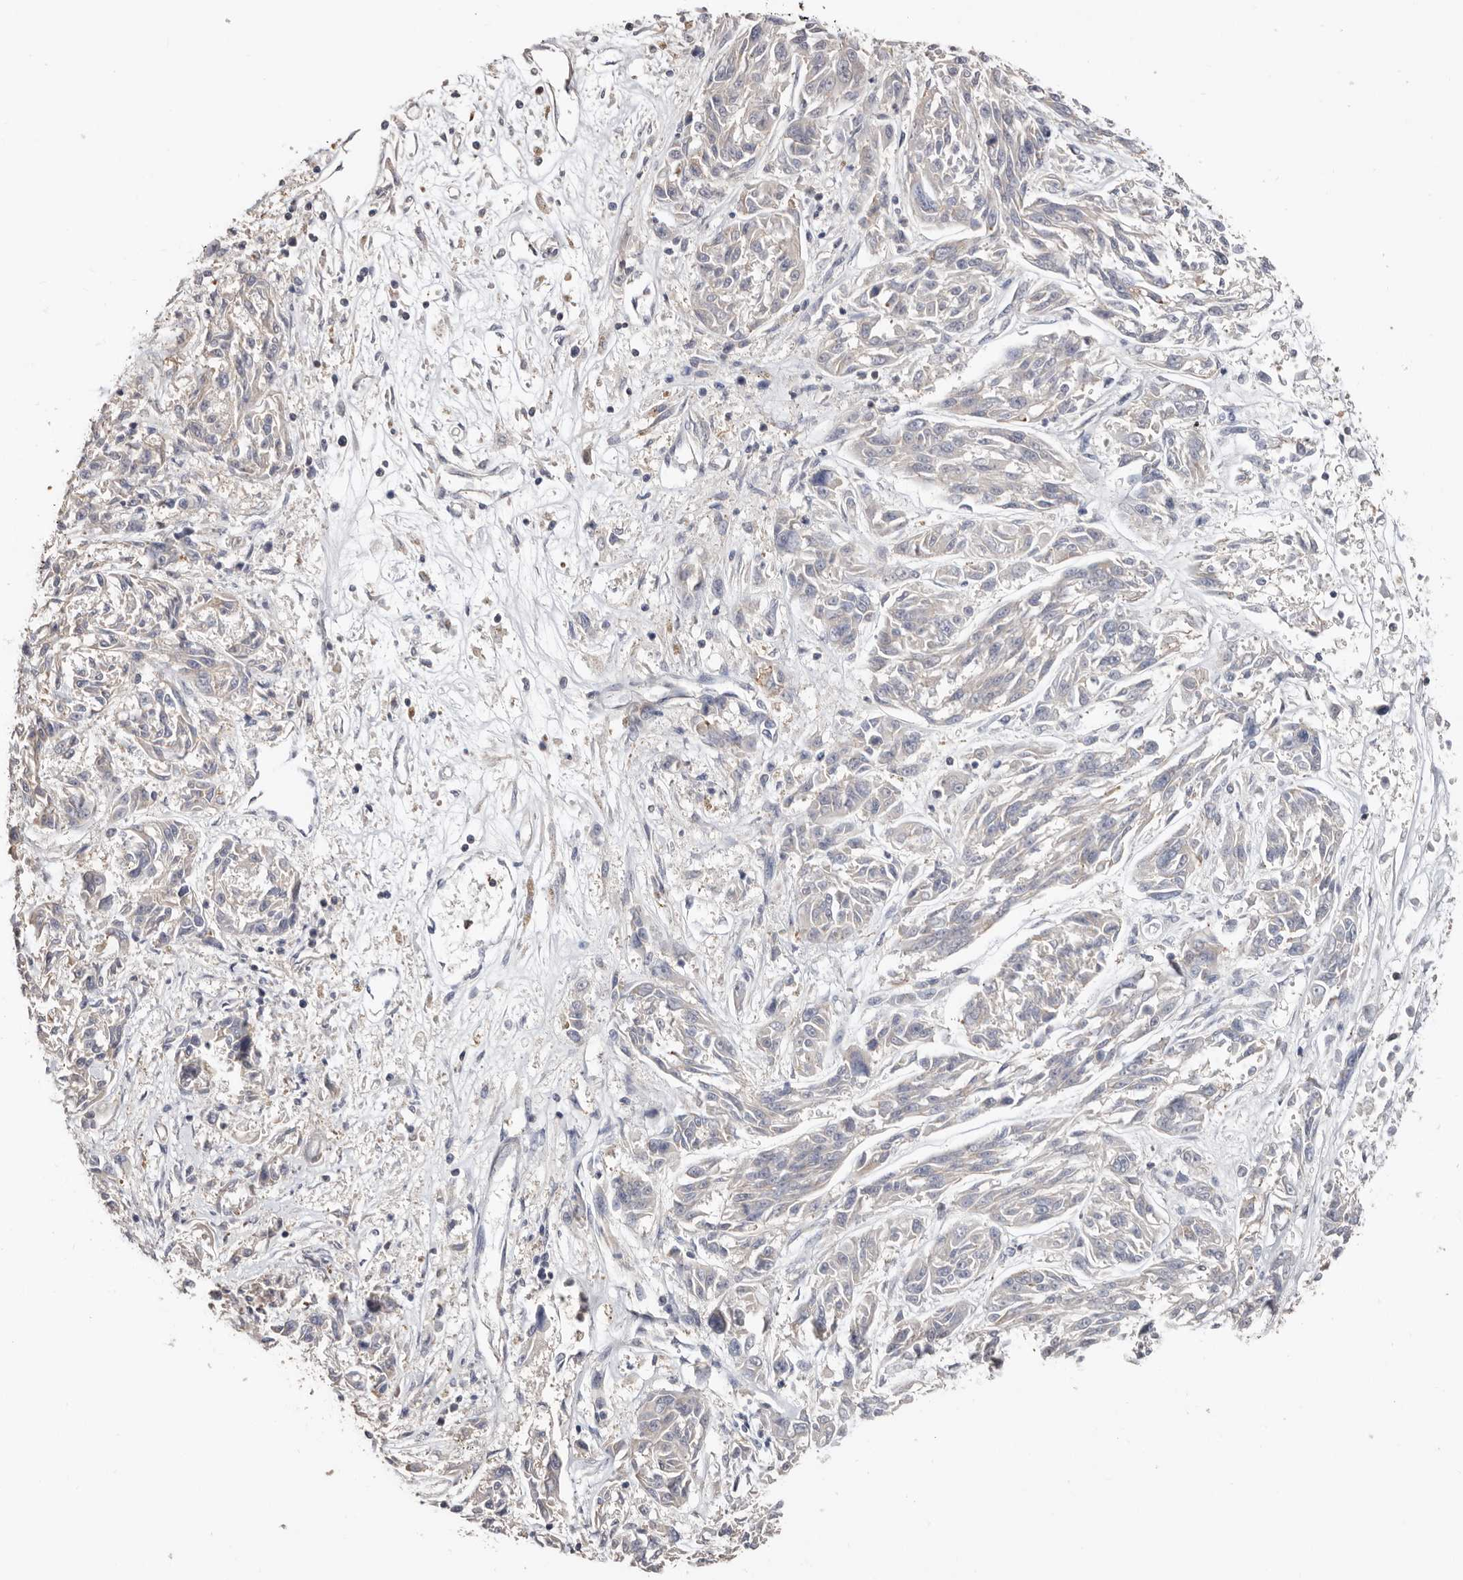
{"staining": {"intensity": "negative", "quantity": "none", "location": "none"}, "tissue": "melanoma", "cell_type": "Tumor cells", "image_type": "cancer", "snomed": [{"axis": "morphology", "description": "Malignant melanoma, NOS"}, {"axis": "topography", "description": "Skin"}], "caption": "A high-resolution image shows IHC staining of malignant melanoma, which demonstrates no significant expression in tumor cells.", "gene": "S100A14", "patient": {"sex": "male", "age": 53}}